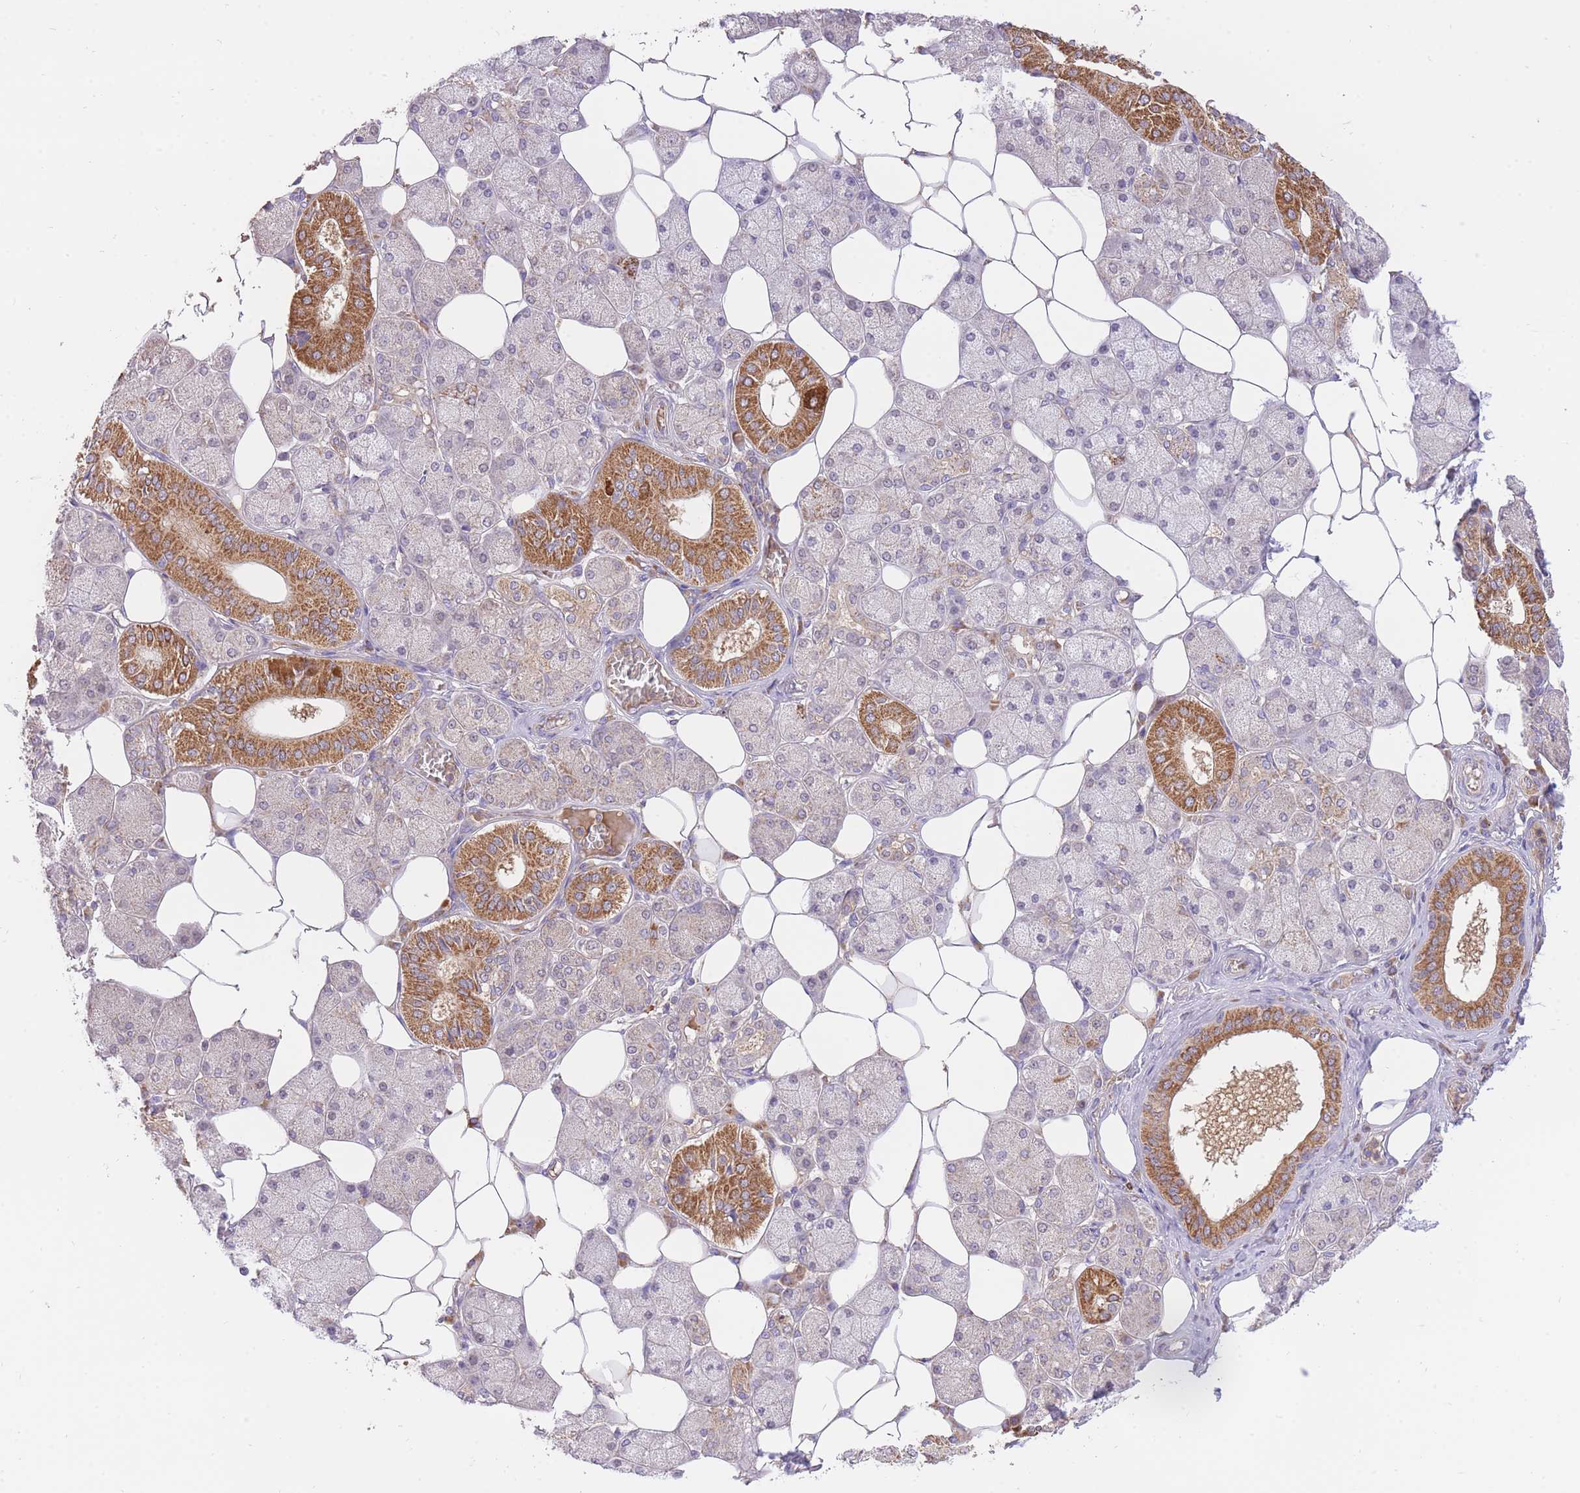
{"staining": {"intensity": "moderate", "quantity": "25%-75%", "location": "cytoplasmic/membranous"}, "tissue": "salivary gland", "cell_type": "Glandular cells", "image_type": "normal", "snomed": [{"axis": "morphology", "description": "Squamous cell carcinoma, NOS"}, {"axis": "topography", "description": "Skin"}, {"axis": "topography", "description": "Head-Neck"}], "caption": "Brown immunohistochemical staining in normal human salivary gland shows moderate cytoplasmic/membranous staining in about 25%-75% of glandular cells.", "gene": "PREP", "patient": {"sex": "male", "age": 80}}